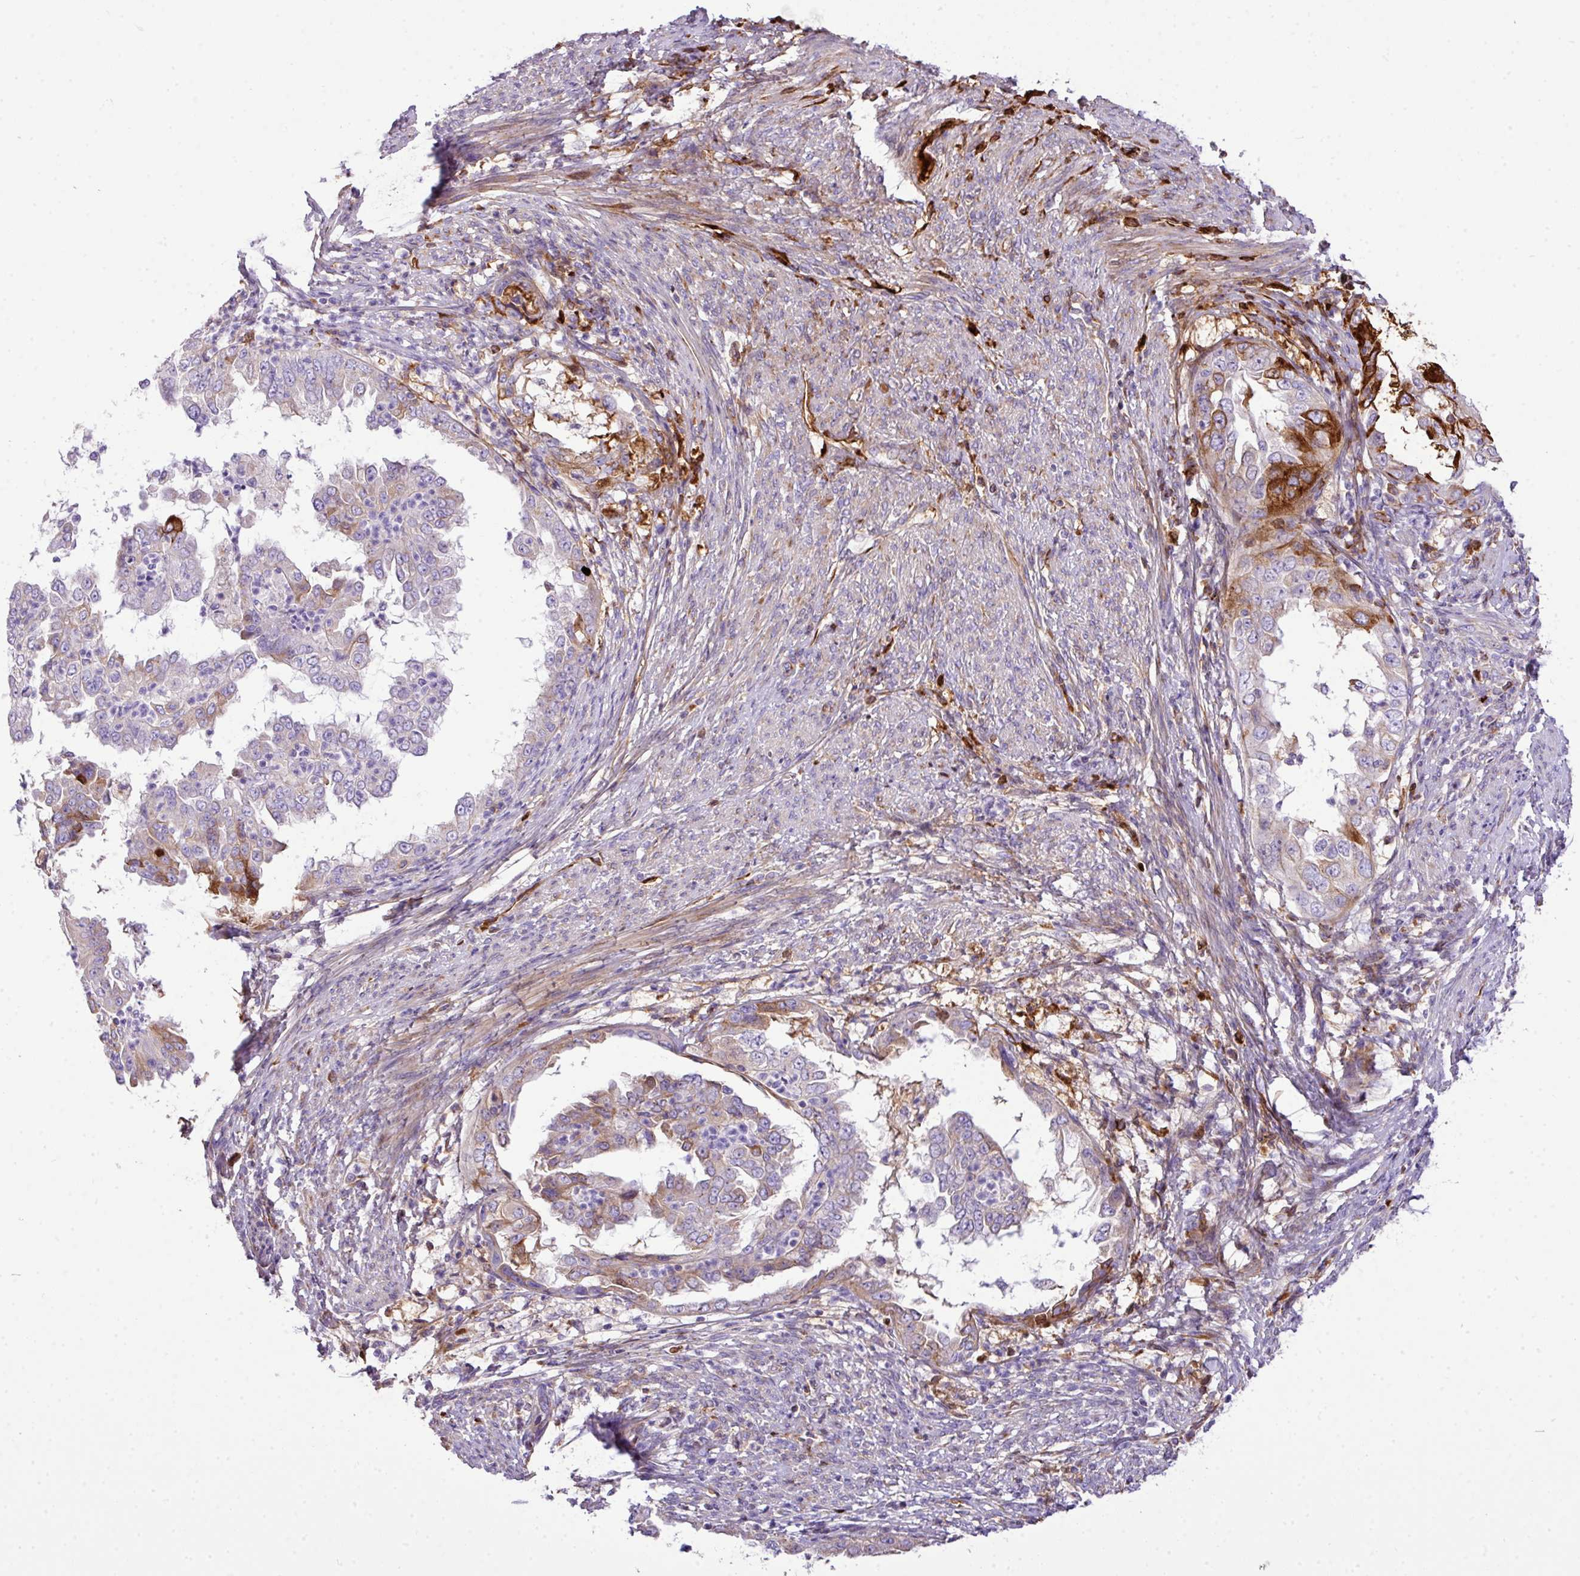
{"staining": {"intensity": "strong", "quantity": "<25%", "location": "cytoplasmic/membranous"}, "tissue": "endometrial cancer", "cell_type": "Tumor cells", "image_type": "cancer", "snomed": [{"axis": "morphology", "description": "Adenocarcinoma, NOS"}, {"axis": "topography", "description": "Endometrium"}], "caption": "Strong cytoplasmic/membranous staining is present in approximately <25% of tumor cells in endometrial adenocarcinoma. (DAB (3,3'-diaminobenzidine) IHC, brown staining for protein, blue staining for nuclei).", "gene": "CTXN2", "patient": {"sex": "female", "age": 85}}